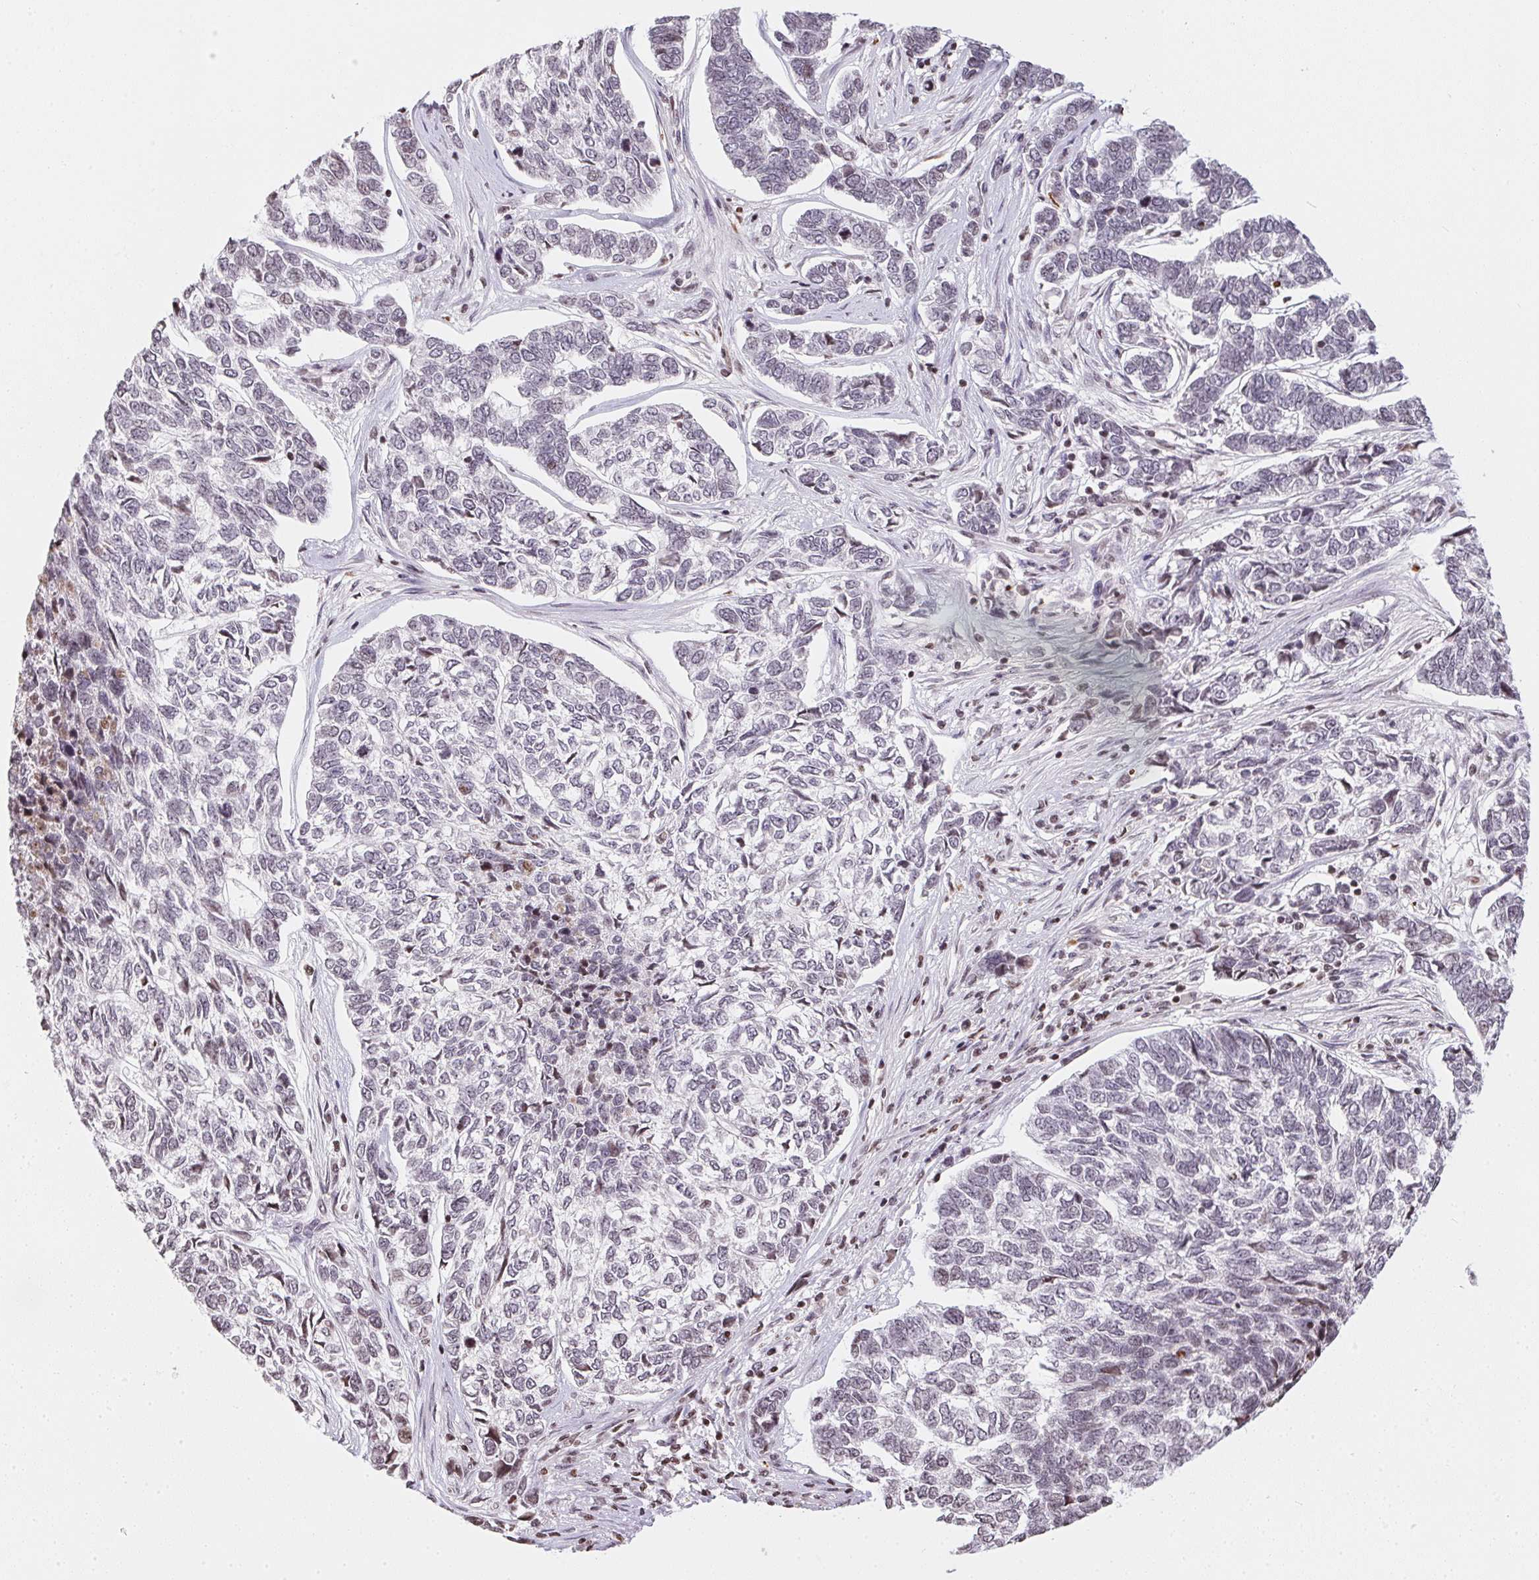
{"staining": {"intensity": "negative", "quantity": "none", "location": "none"}, "tissue": "skin cancer", "cell_type": "Tumor cells", "image_type": "cancer", "snomed": [{"axis": "morphology", "description": "Basal cell carcinoma"}, {"axis": "topography", "description": "Skin"}], "caption": "Immunohistochemistry histopathology image of neoplastic tissue: human basal cell carcinoma (skin) stained with DAB (3,3'-diaminobenzidine) shows no significant protein positivity in tumor cells.", "gene": "RNF181", "patient": {"sex": "female", "age": 65}}